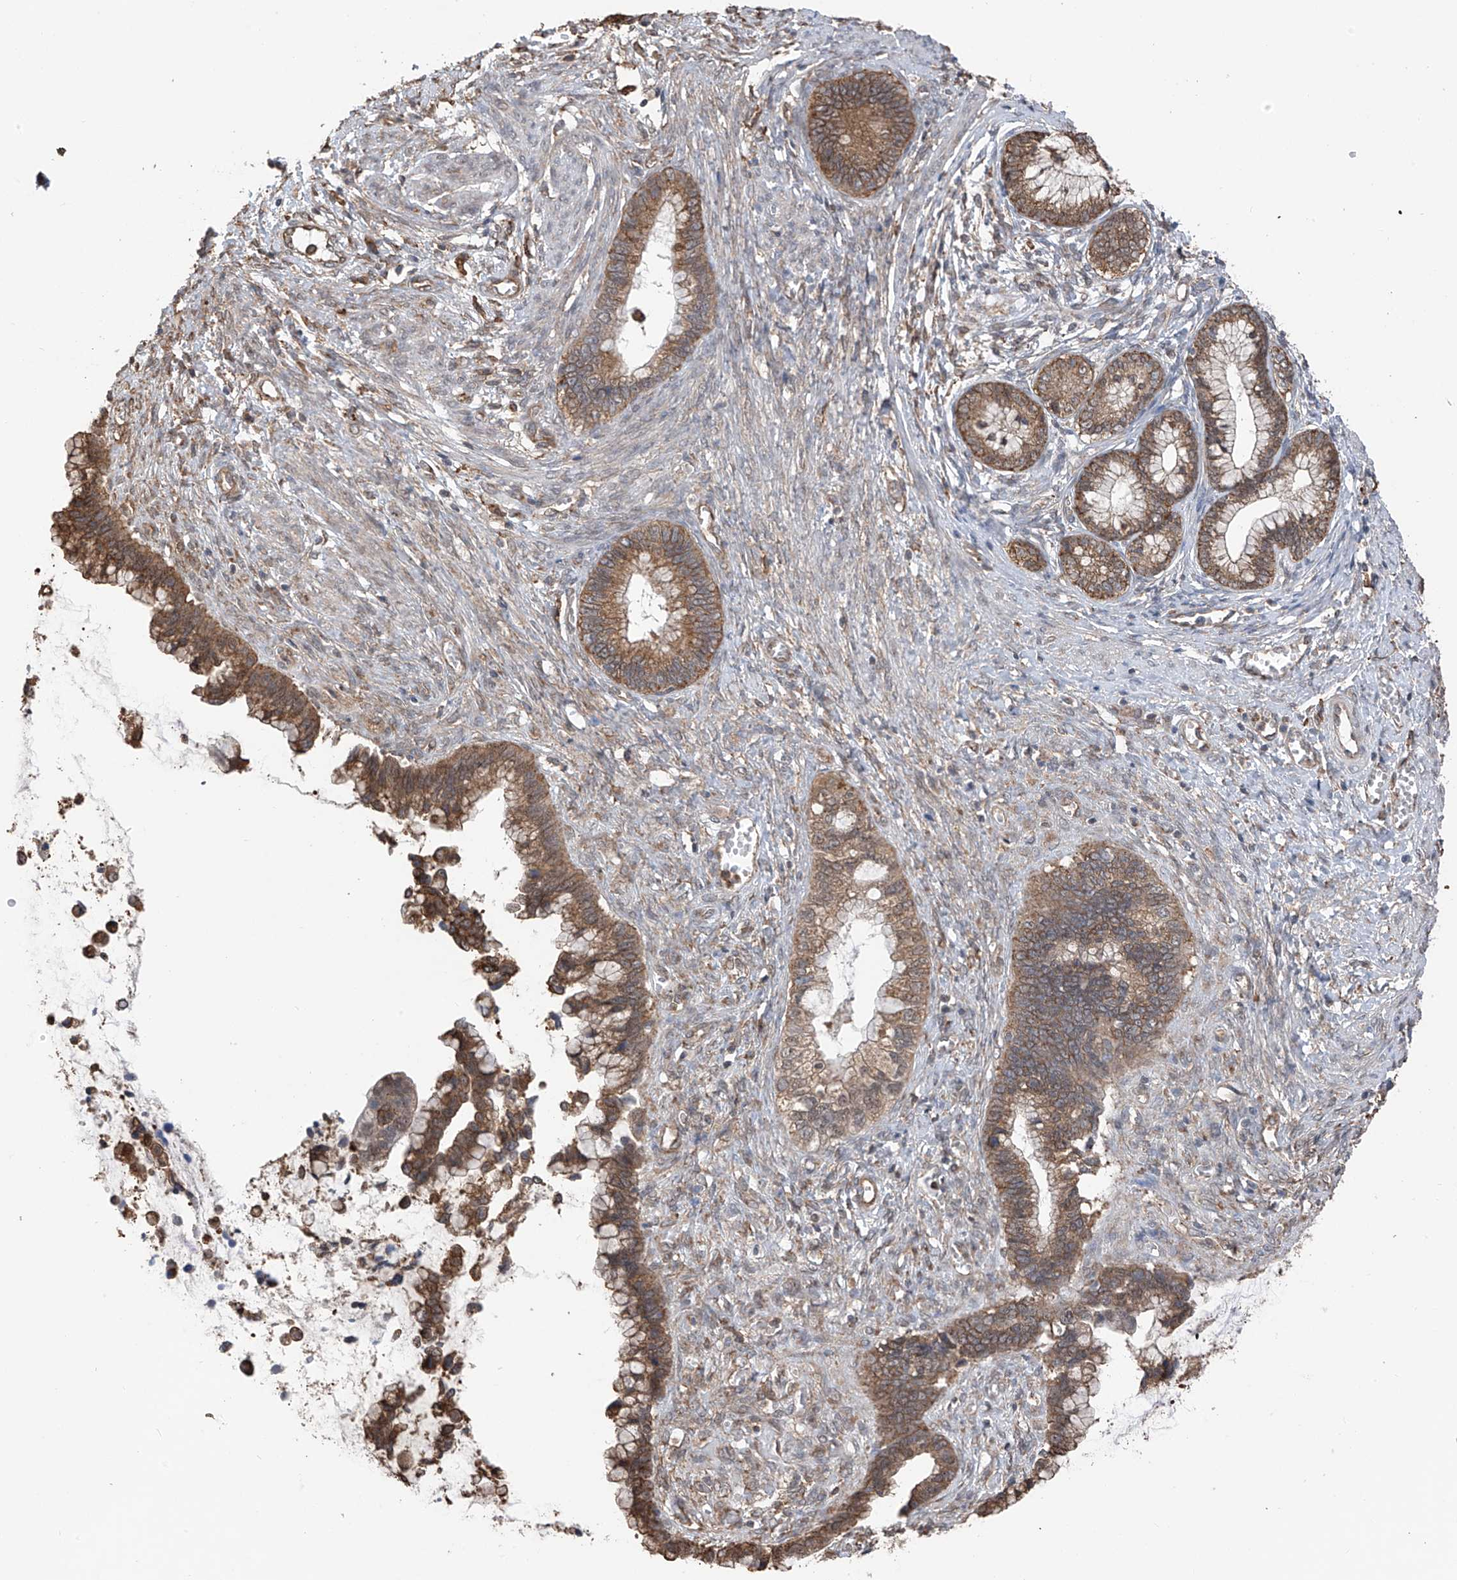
{"staining": {"intensity": "moderate", "quantity": ">75%", "location": "cytoplasmic/membranous"}, "tissue": "cervical cancer", "cell_type": "Tumor cells", "image_type": "cancer", "snomed": [{"axis": "morphology", "description": "Adenocarcinoma, NOS"}, {"axis": "topography", "description": "Cervix"}], "caption": "Moderate cytoplasmic/membranous staining is appreciated in about >75% of tumor cells in adenocarcinoma (cervical).", "gene": "ZNF189", "patient": {"sex": "female", "age": 44}}